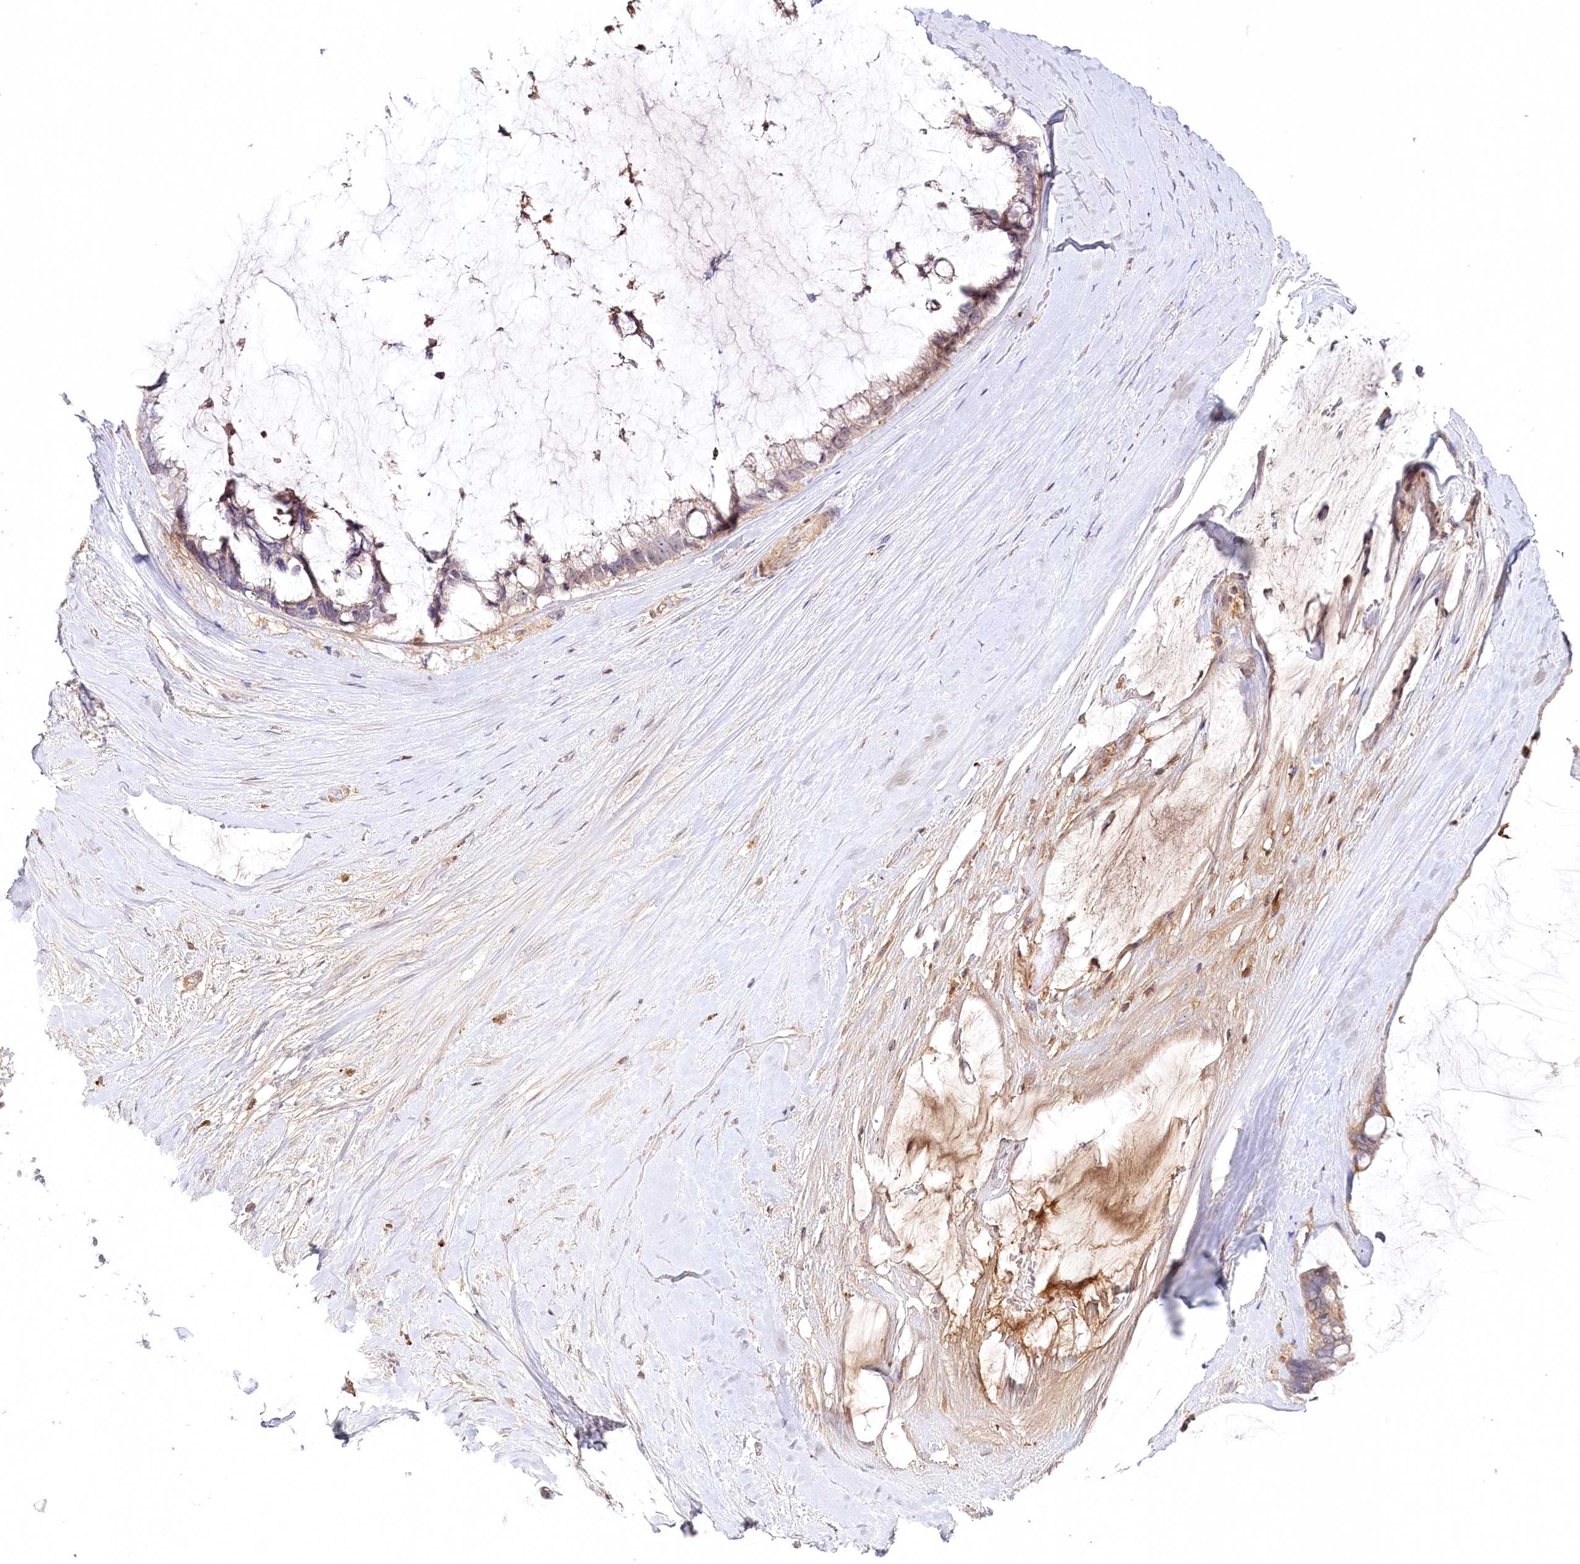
{"staining": {"intensity": "weak", "quantity": "<25%", "location": "cytoplasmic/membranous"}, "tissue": "ovarian cancer", "cell_type": "Tumor cells", "image_type": "cancer", "snomed": [{"axis": "morphology", "description": "Cystadenocarcinoma, mucinous, NOS"}, {"axis": "topography", "description": "Ovary"}], "caption": "DAB immunohistochemical staining of human ovarian mucinous cystadenocarcinoma demonstrates no significant staining in tumor cells. (DAB (3,3'-diaminobenzidine) IHC visualized using brightfield microscopy, high magnification).", "gene": "PSAPL1", "patient": {"sex": "female", "age": 39}}